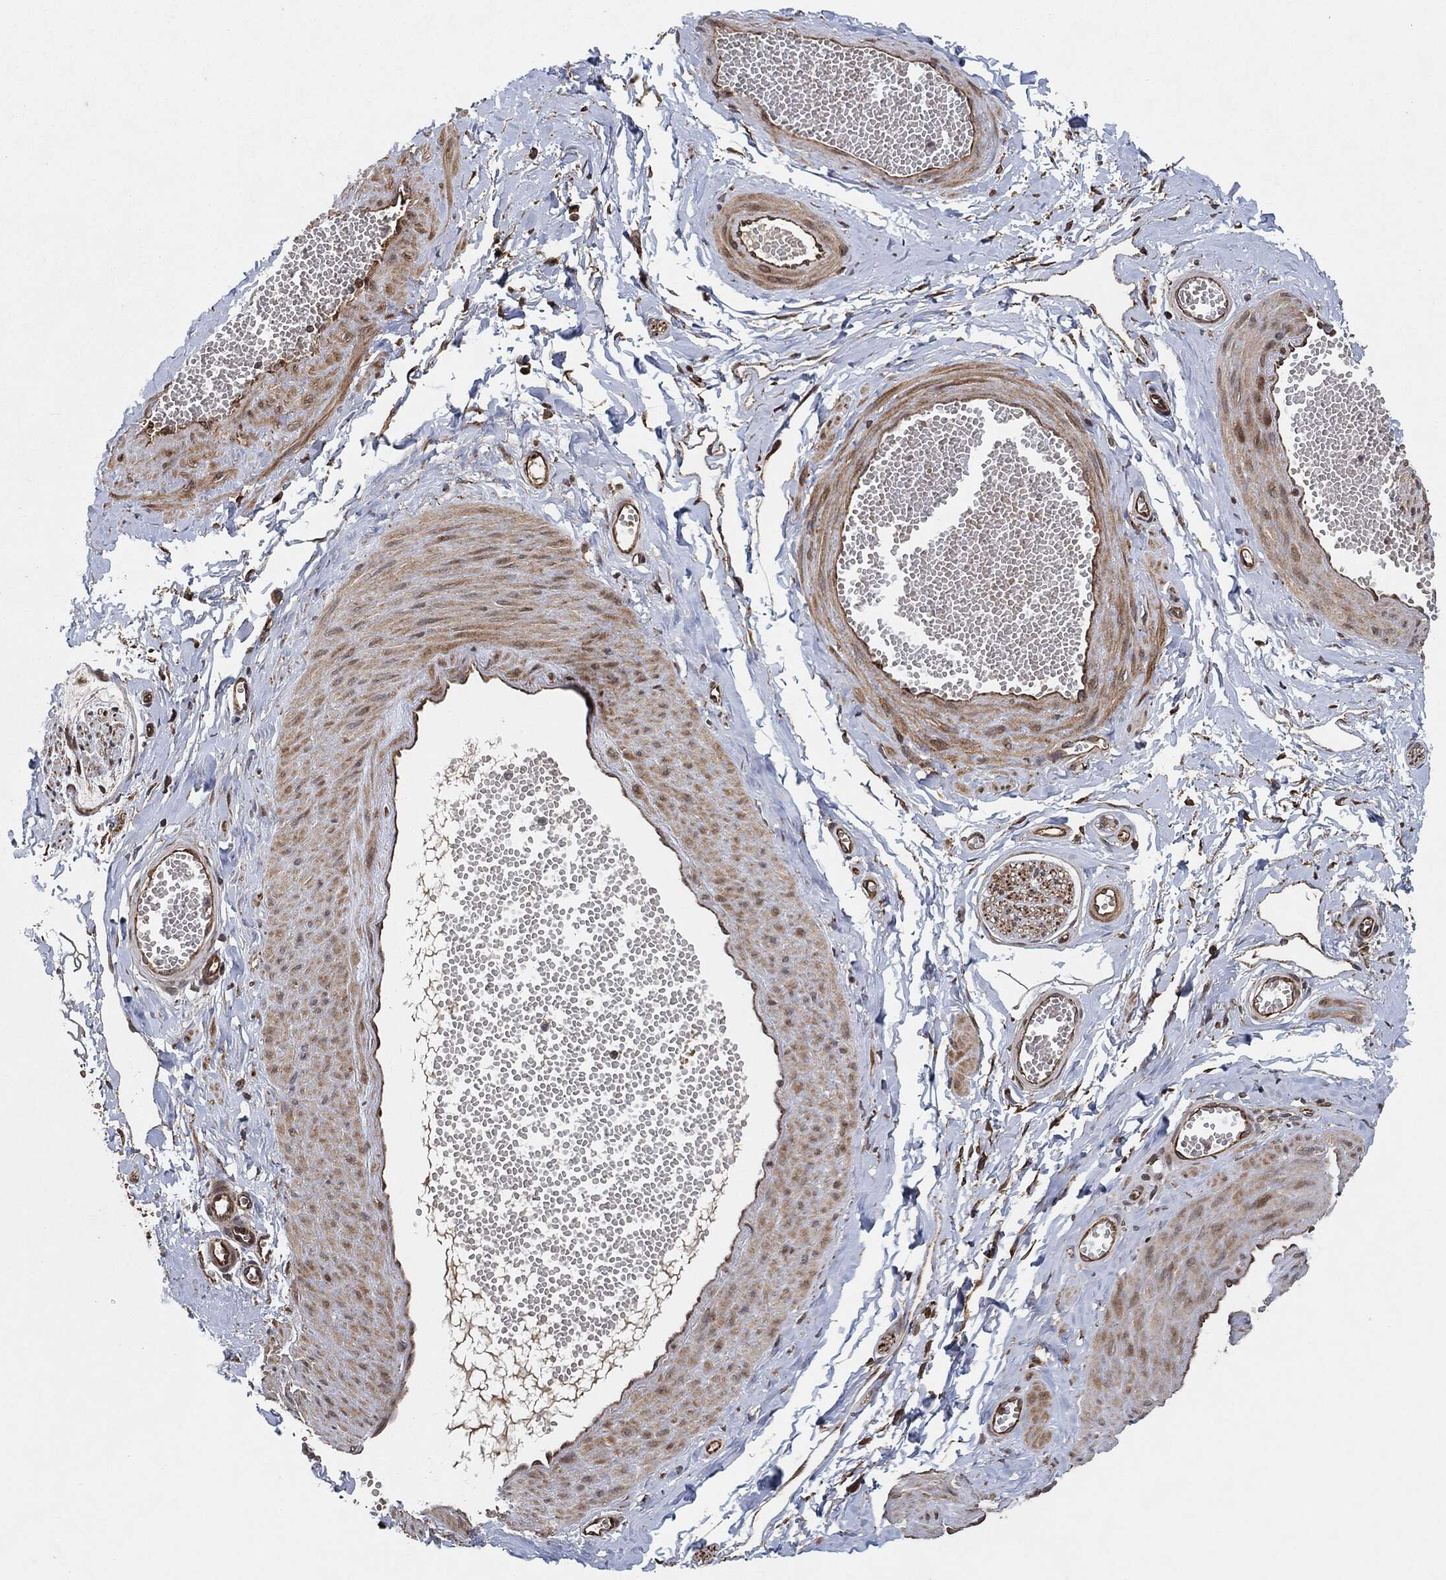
{"staining": {"intensity": "moderate", "quantity": "<25%", "location": "nuclear"}, "tissue": "adipose tissue", "cell_type": "Adipocytes", "image_type": "normal", "snomed": [{"axis": "morphology", "description": "Normal tissue, NOS"}, {"axis": "topography", "description": "Smooth muscle"}, {"axis": "topography", "description": "Peripheral nerve tissue"}], "caption": "IHC image of unremarkable adipose tissue stained for a protein (brown), which reveals low levels of moderate nuclear expression in approximately <25% of adipocytes.", "gene": "BCAR1", "patient": {"sex": "male", "age": 22}}